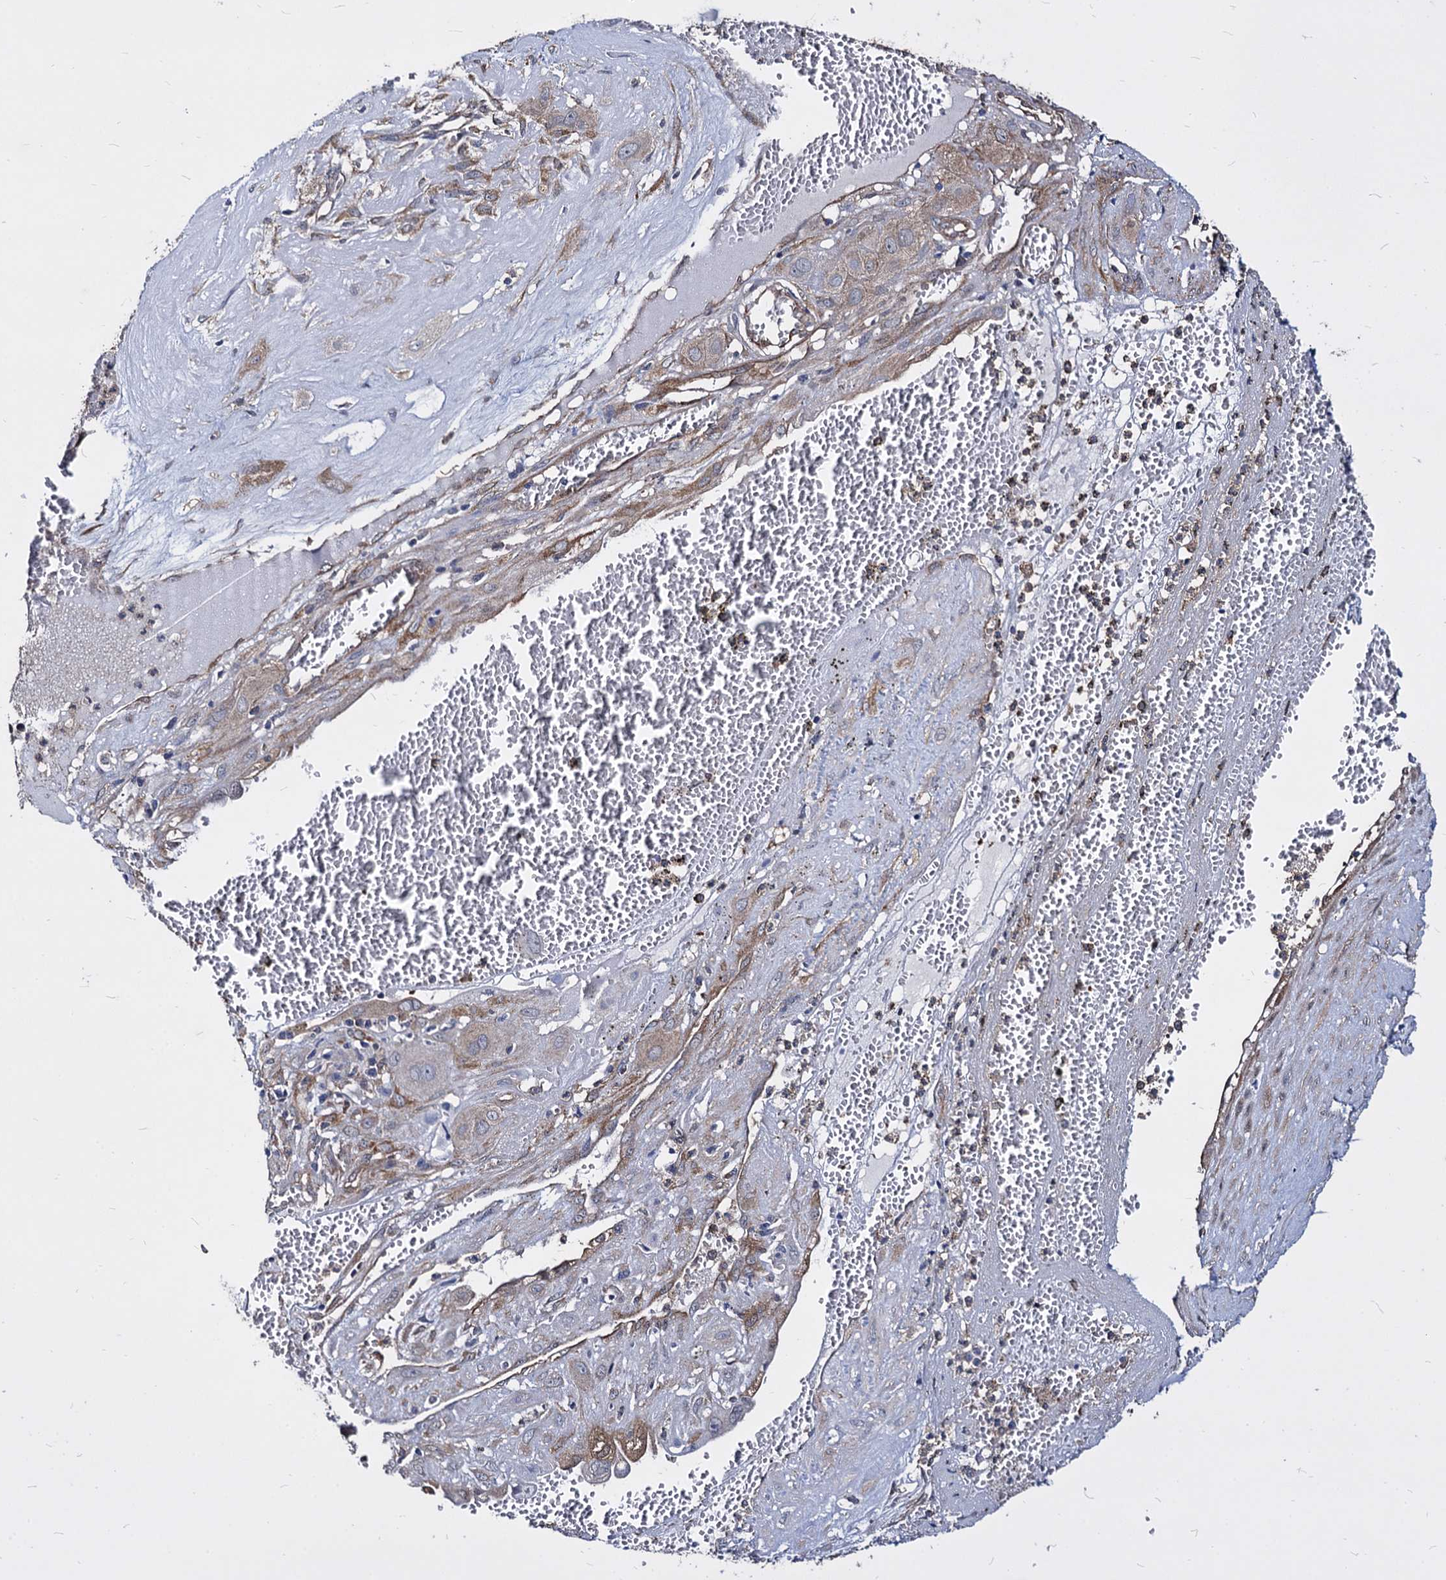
{"staining": {"intensity": "moderate", "quantity": ">75%", "location": "cytoplasmic/membranous"}, "tissue": "cervical cancer", "cell_type": "Tumor cells", "image_type": "cancer", "snomed": [{"axis": "morphology", "description": "Squamous cell carcinoma, NOS"}, {"axis": "topography", "description": "Cervix"}], "caption": "A histopathology image of cervical cancer (squamous cell carcinoma) stained for a protein demonstrates moderate cytoplasmic/membranous brown staining in tumor cells.", "gene": "NME1", "patient": {"sex": "female", "age": 34}}